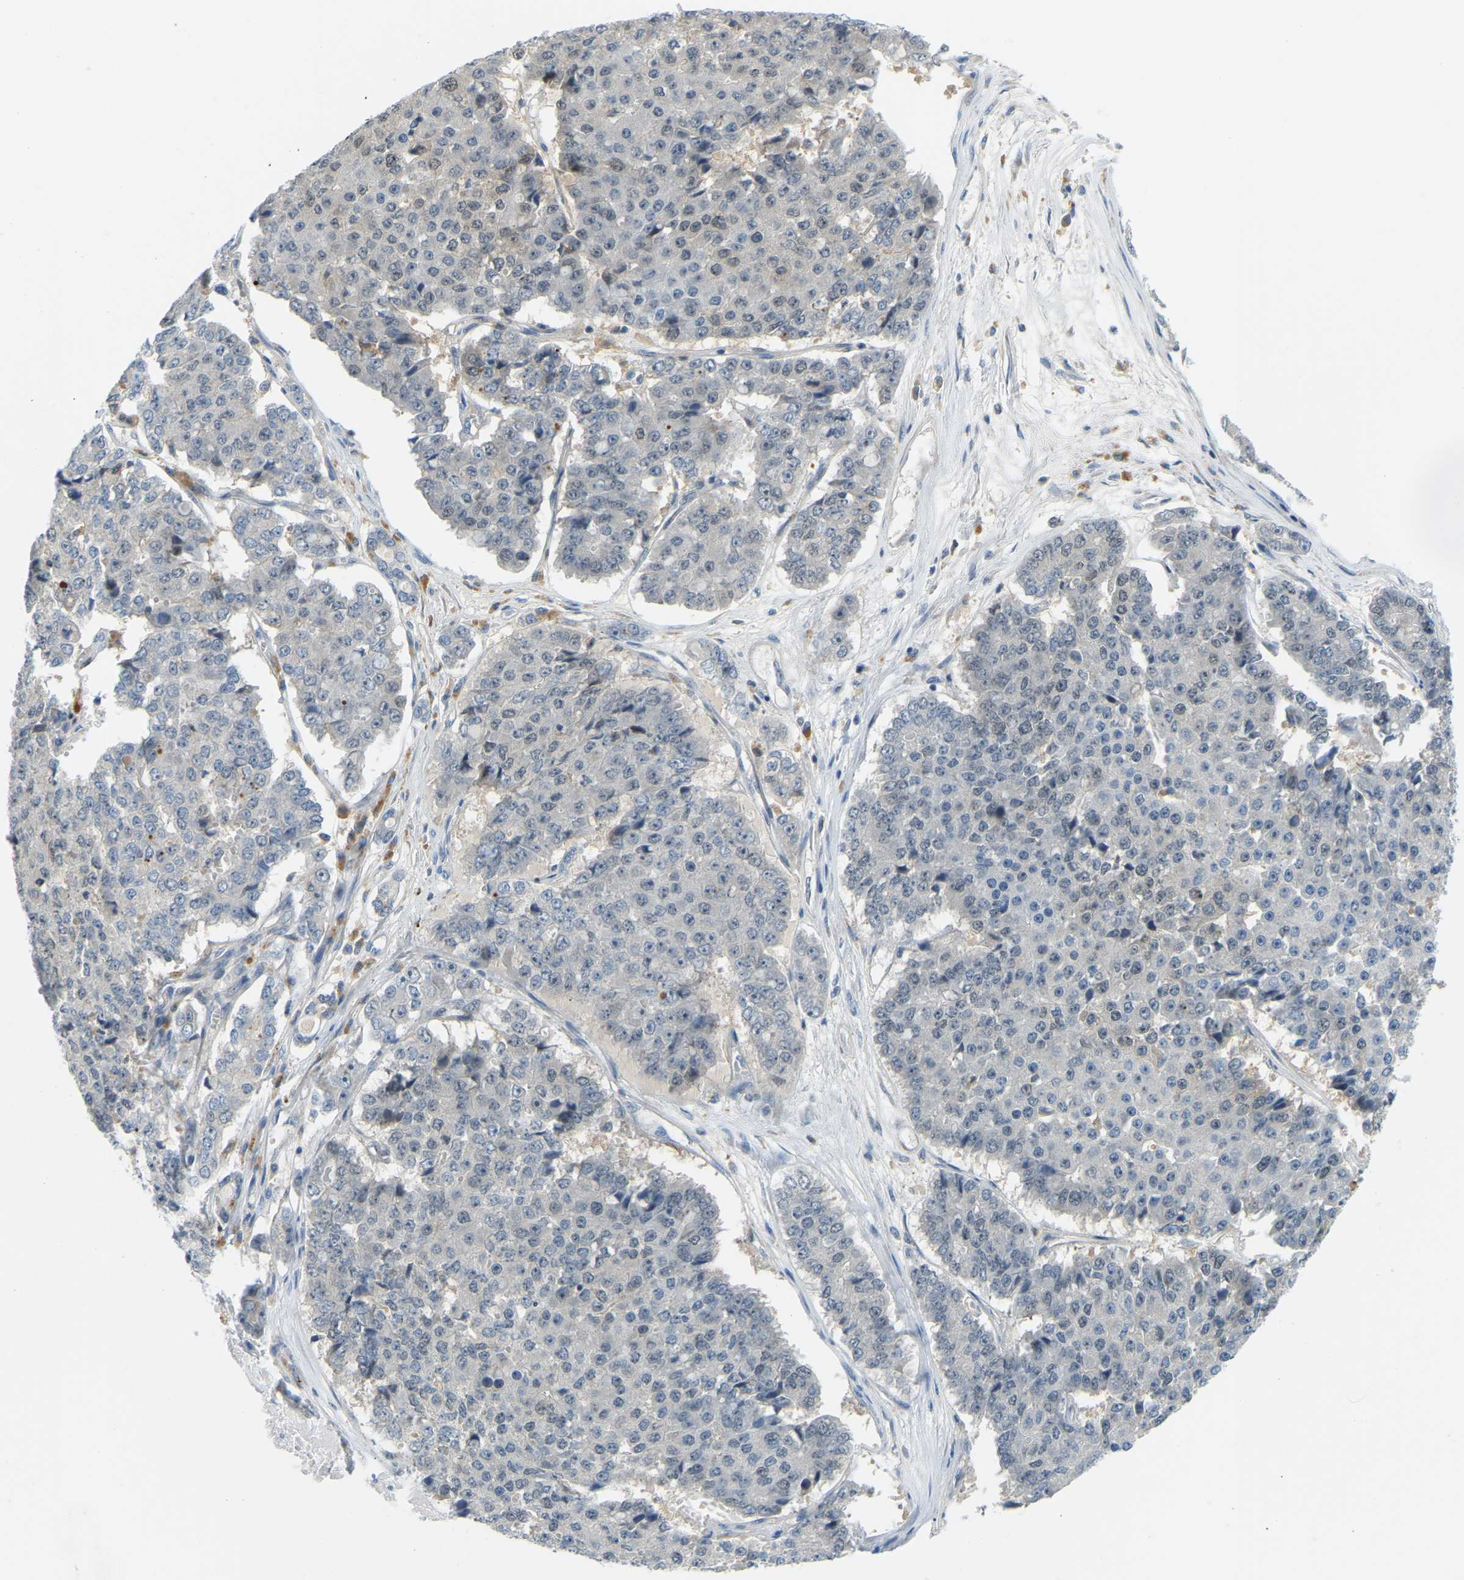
{"staining": {"intensity": "negative", "quantity": "none", "location": "none"}, "tissue": "pancreatic cancer", "cell_type": "Tumor cells", "image_type": "cancer", "snomed": [{"axis": "morphology", "description": "Adenocarcinoma, NOS"}, {"axis": "topography", "description": "Pancreas"}], "caption": "Tumor cells are negative for brown protein staining in adenocarcinoma (pancreatic). Brightfield microscopy of immunohistochemistry (IHC) stained with DAB (3,3'-diaminobenzidine) (brown) and hematoxylin (blue), captured at high magnification.", "gene": "NME8", "patient": {"sex": "male", "age": 50}}